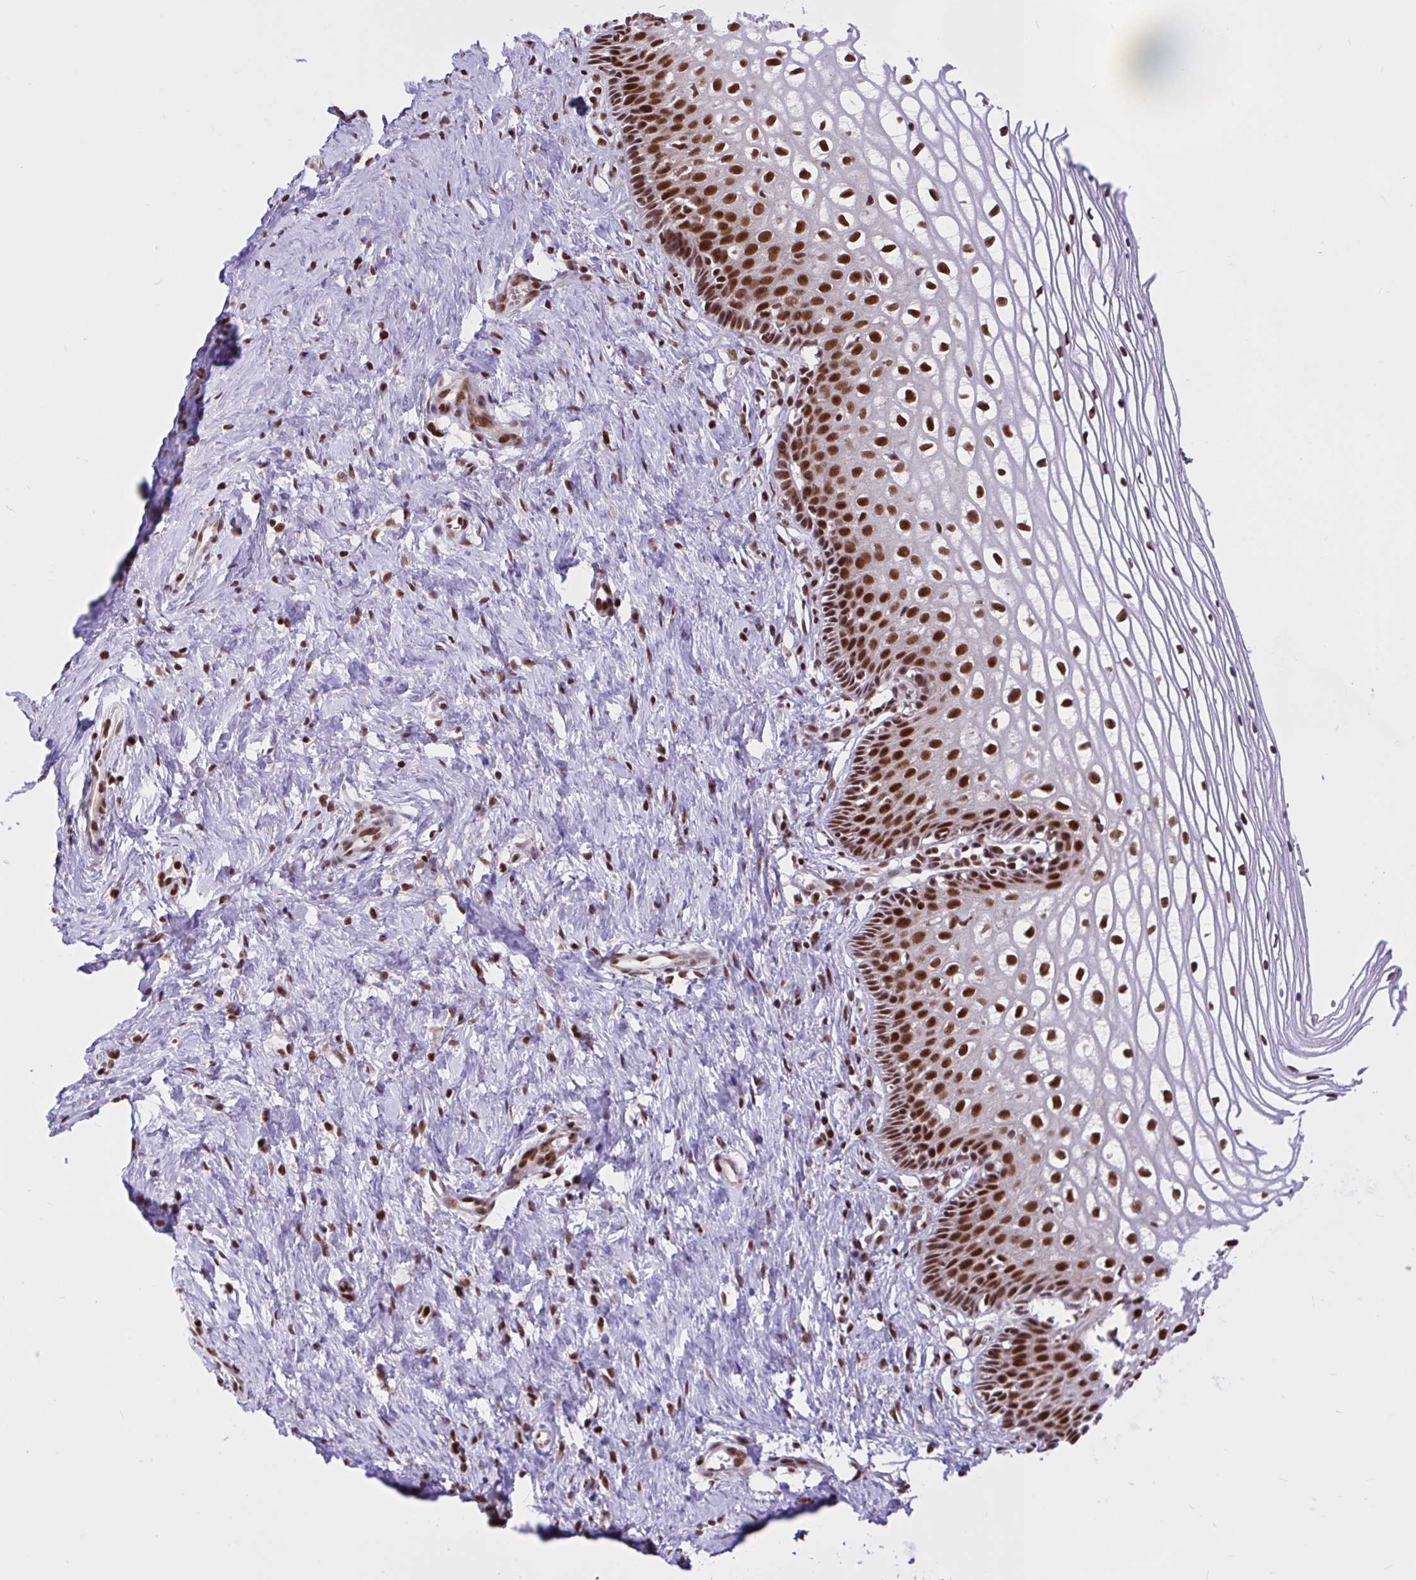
{"staining": {"intensity": "moderate", "quantity": ">75%", "location": "nuclear"}, "tissue": "cervix", "cell_type": "Glandular cells", "image_type": "normal", "snomed": [{"axis": "morphology", "description": "Normal tissue, NOS"}, {"axis": "topography", "description": "Cervix"}], "caption": "This is an image of IHC staining of normal cervix, which shows moderate expression in the nuclear of glandular cells.", "gene": "CCDC12", "patient": {"sex": "female", "age": 36}}